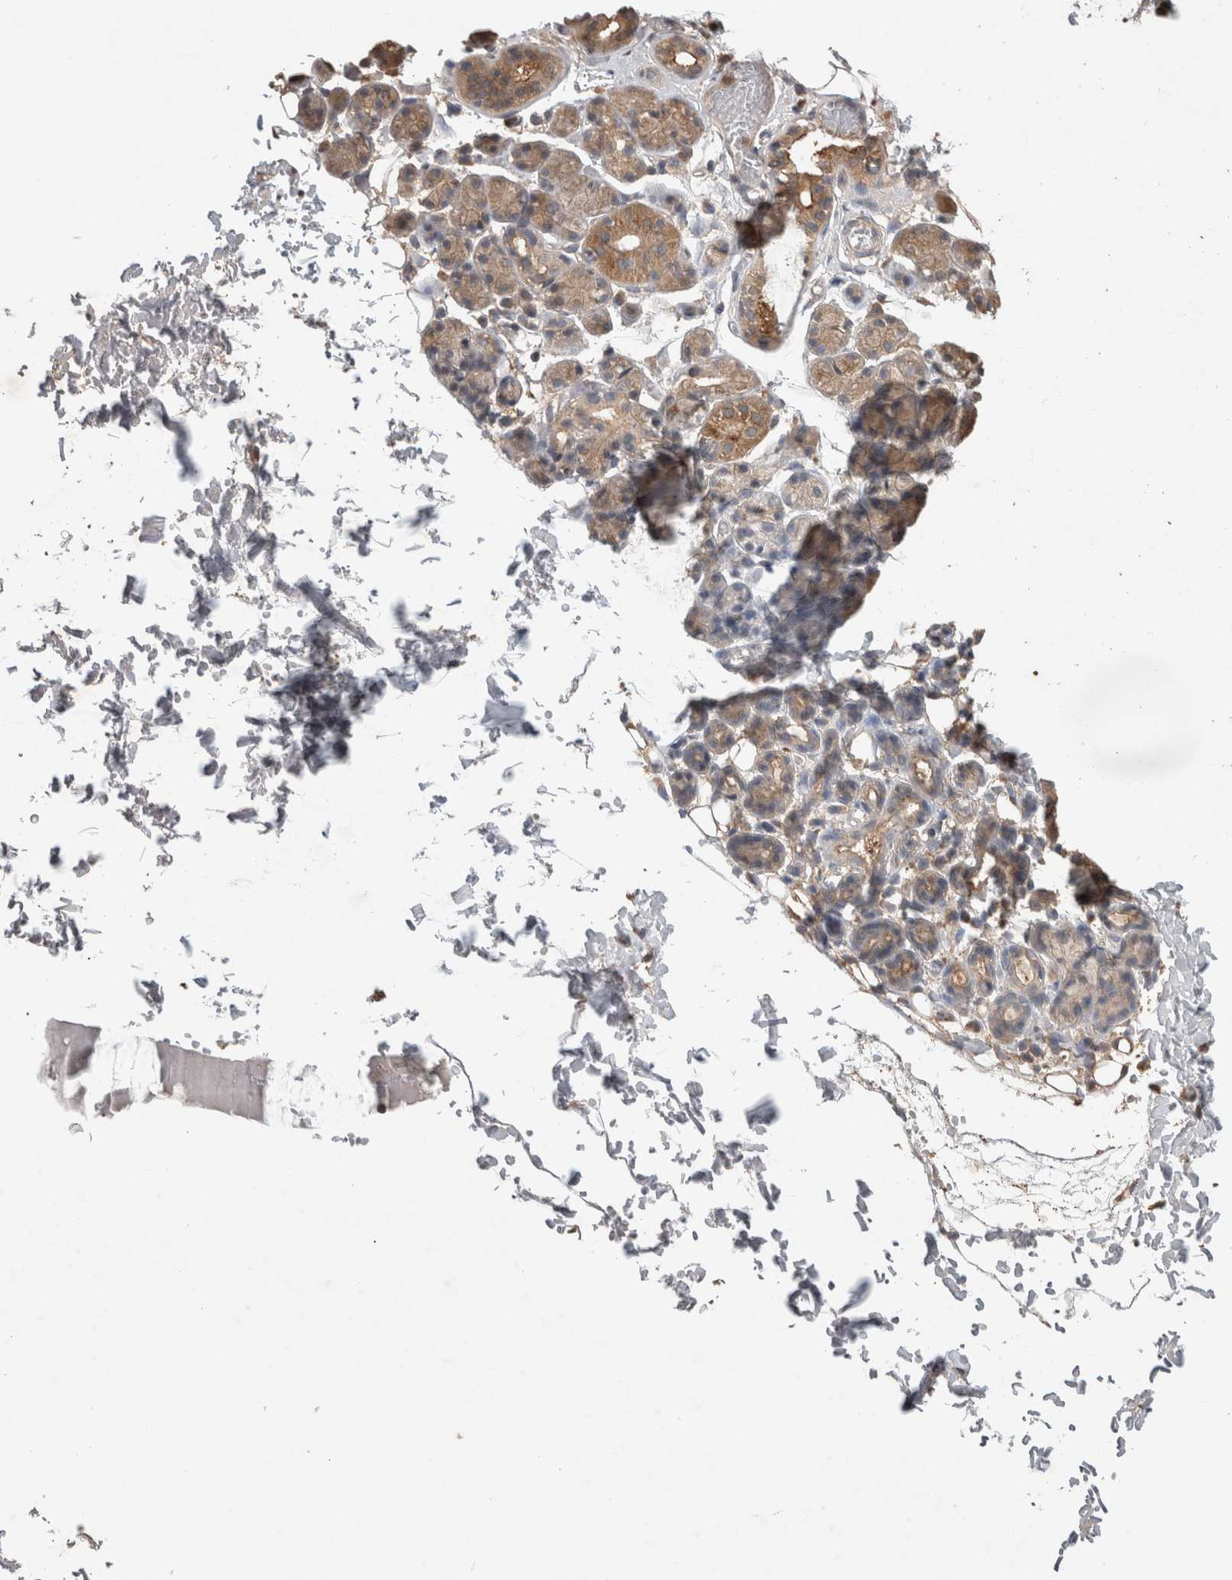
{"staining": {"intensity": "moderate", "quantity": "25%-75%", "location": "cytoplasmic/membranous"}, "tissue": "salivary gland", "cell_type": "Glandular cells", "image_type": "normal", "snomed": [{"axis": "morphology", "description": "Normal tissue, NOS"}, {"axis": "topography", "description": "Salivary gland"}], "caption": "High-power microscopy captured an IHC image of unremarkable salivary gland, revealing moderate cytoplasmic/membranous positivity in about 25%-75% of glandular cells.", "gene": "TRIM5", "patient": {"sex": "male", "age": 63}}